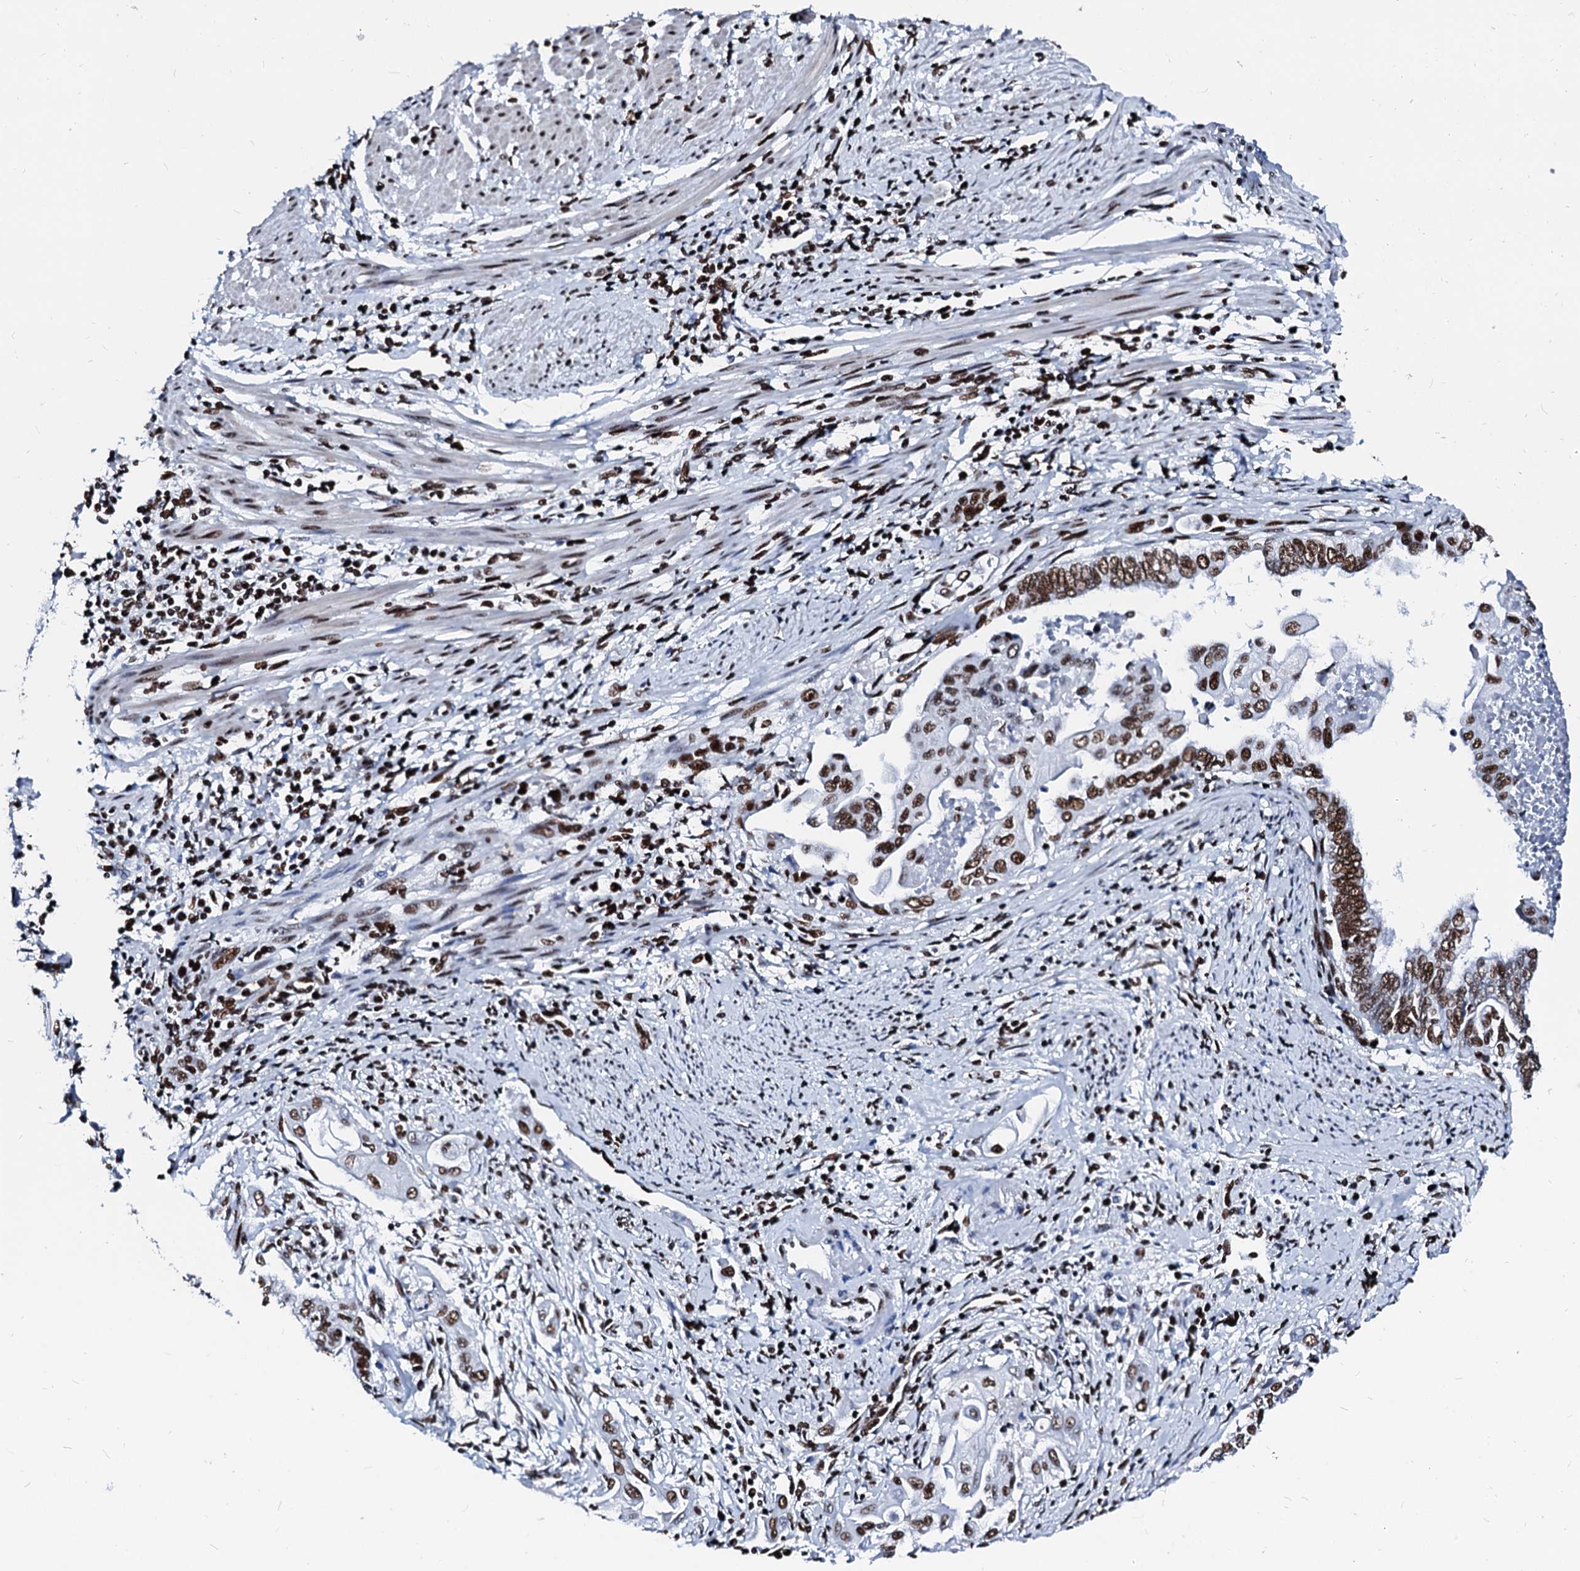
{"staining": {"intensity": "moderate", "quantity": ">75%", "location": "nuclear"}, "tissue": "endometrial cancer", "cell_type": "Tumor cells", "image_type": "cancer", "snomed": [{"axis": "morphology", "description": "Adenocarcinoma, NOS"}, {"axis": "topography", "description": "Uterus"}, {"axis": "topography", "description": "Endometrium"}], "caption": "Moderate nuclear positivity is seen in approximately >75% of tumor cells in endometrial cancer (adenocarcinoma). (DAB IHC with brightfield microscopy, high magnification).", "gene": "RALY", "patient": {"sex": "female", "age": 70}}